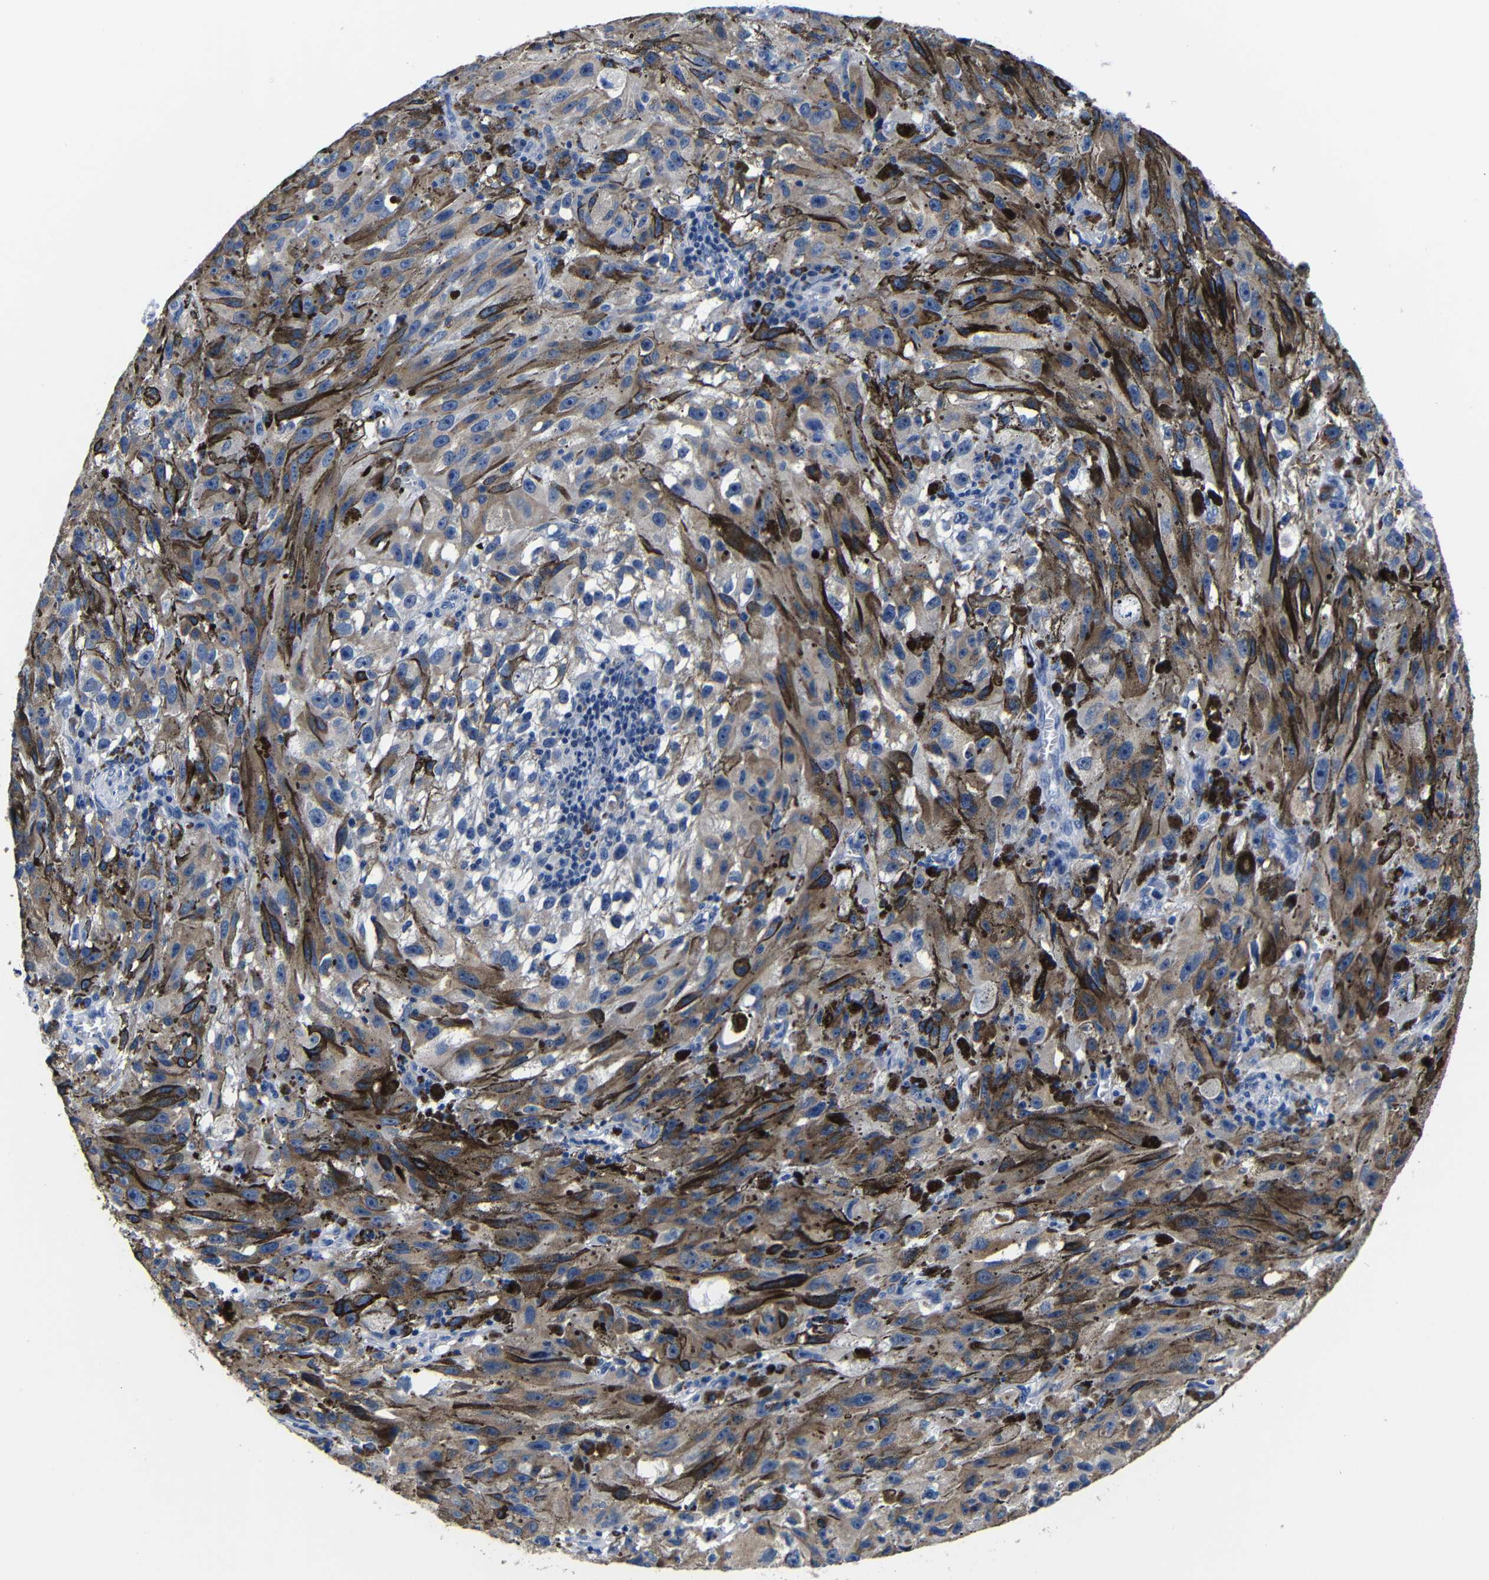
{"staining": {"intensity": "moderate", "quantity": ">75%", "location": "cytoplasmic/membranous"}, "tissue": "melanoma", "cell_type": "Tumor cells", "image_type": "cancer", "snomed": [{"axis": "morphology", "description": "Malignant melanoma, NOS"}, {"axis": "topography", "description": "Skin"}], "caption": "A medium amount of moderate cytoplasmic/membranous staining is present in about >75% of tumor cells in malignant melanoma tissue. The protein of interest is stained brown, and the nuclei are stained in blue (DAB (3,3'-diaminobenzidine) IHC with brightfield microscopy, high magnification).", "gene": "DEPP1", "patient": {"sex": "female", "age": 104}}